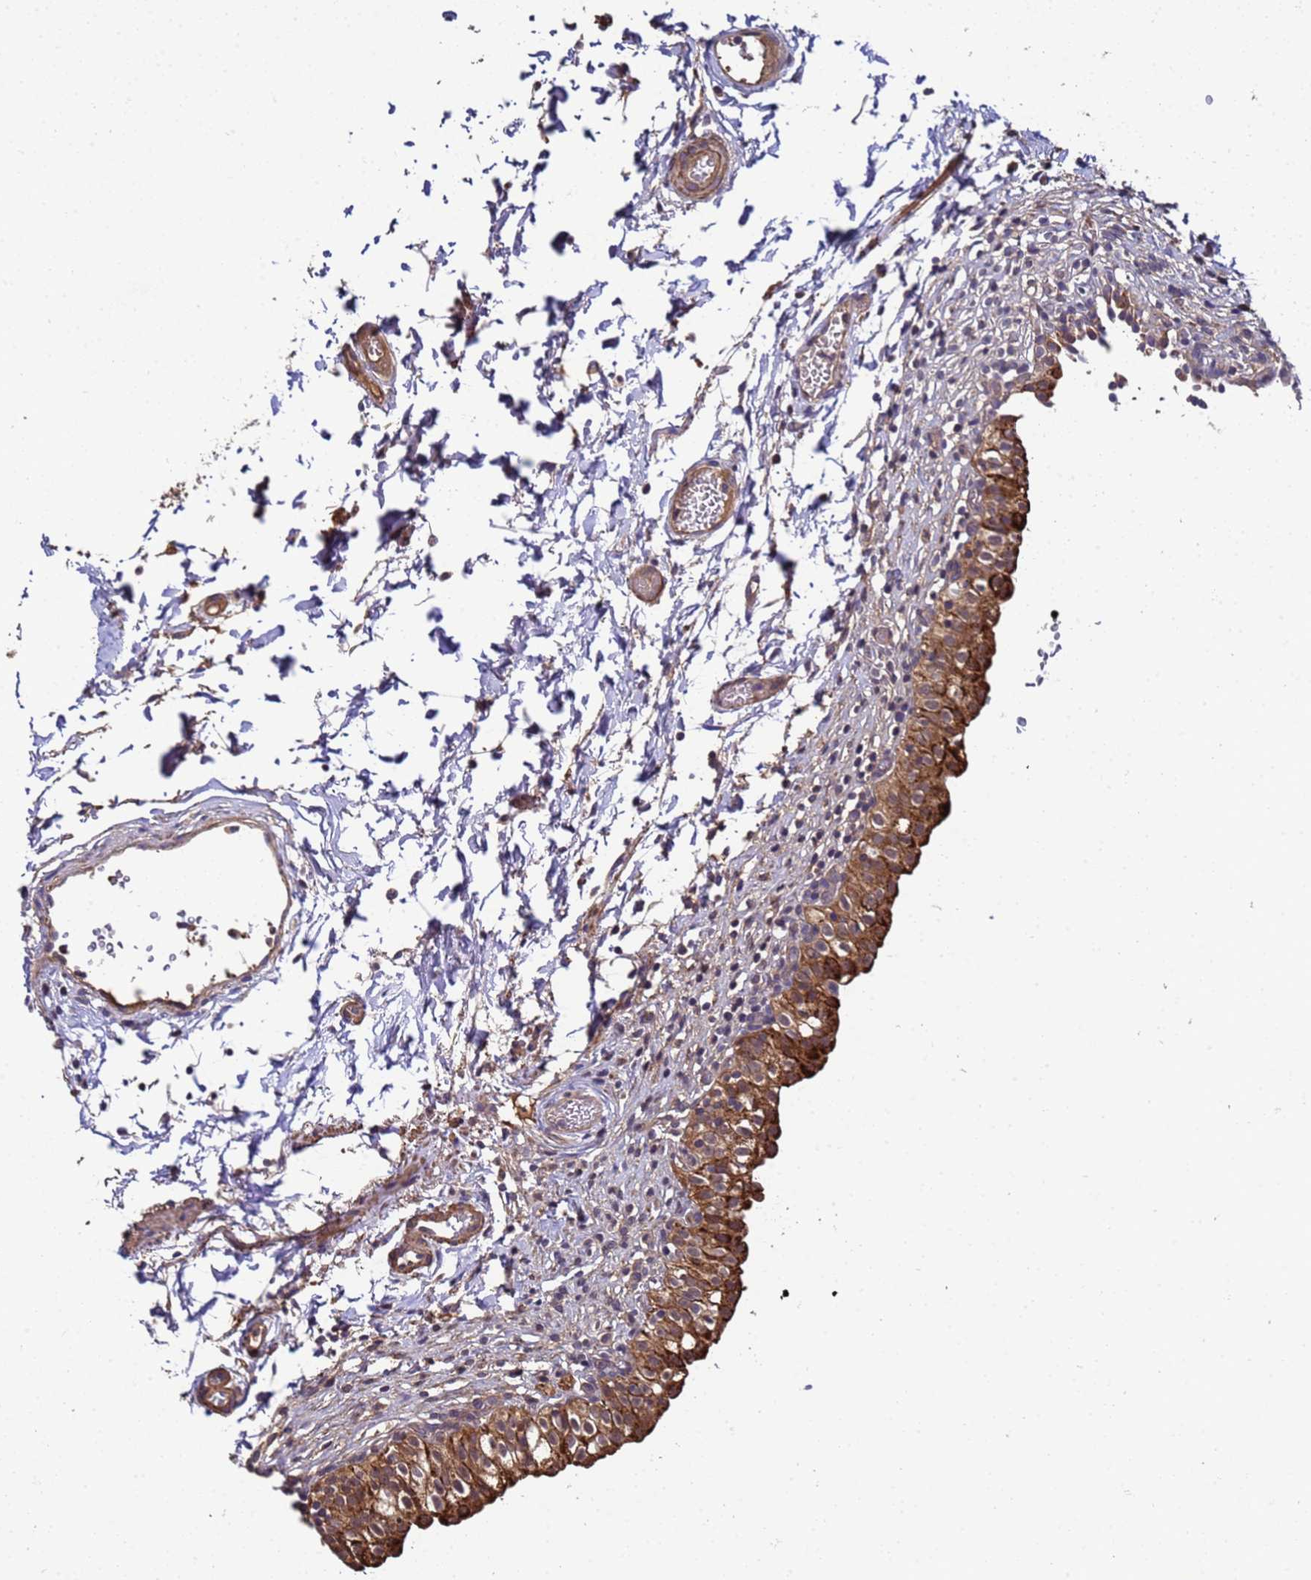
{"staining": {"intensity": "strong", "quantity": ">75%", "location": "cytoplasmic/membranous"}, "tissue": "urinary bladder", "cell_type": "Urothelial cells", "image_type": "normal", "snomed": [{"axis": "morphology", "description": "Normal tissue, NOS"}, {"axis": "topography", "description": "Urinary bladder"}, {"axis": "topography", "description": "Peripheral nerve tissue"}], "caption": "IHC photomicrograph of normal urinary bladder stained for a protein (brown), which reveals high levels of strong cytoplasmic/membranous positivity in about >75% of urothelial cells.", "gene": "GSTCD", "patient": {"sex": "male", "age": 55}}